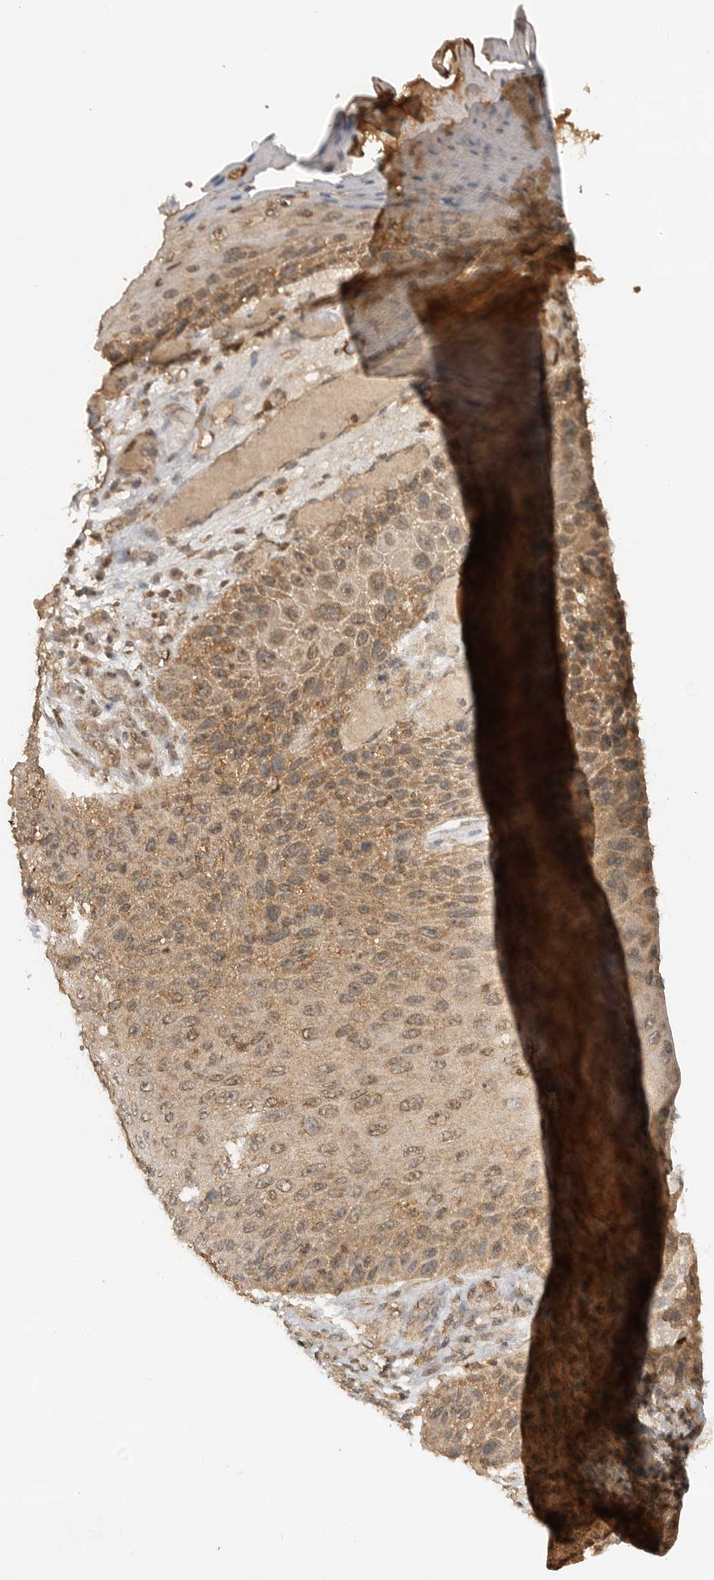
{"staining": {"intensity": "moderate", "quantity": "25%-75%", "location": "cytoplasmic/membranous,nuclear"}, "tissue": "skin cancer", "cell_type": "Tumor cells", "image_type": "cancer", "snomed": [{"axis": "morphology", "description": "Squamous cell carcinoma, NOS"}, {"axis": "topography", "description": "Skin"}], "caption": "Protein expression analysis of human skin cancer (squamous cell carcinoma) reveals moderate cytoplasmic/membranous and nuclear expression in about 25%-75% of tumor cells.", "gene": "ICOSLG", "patient": {"sex": "female", "age": 88}}